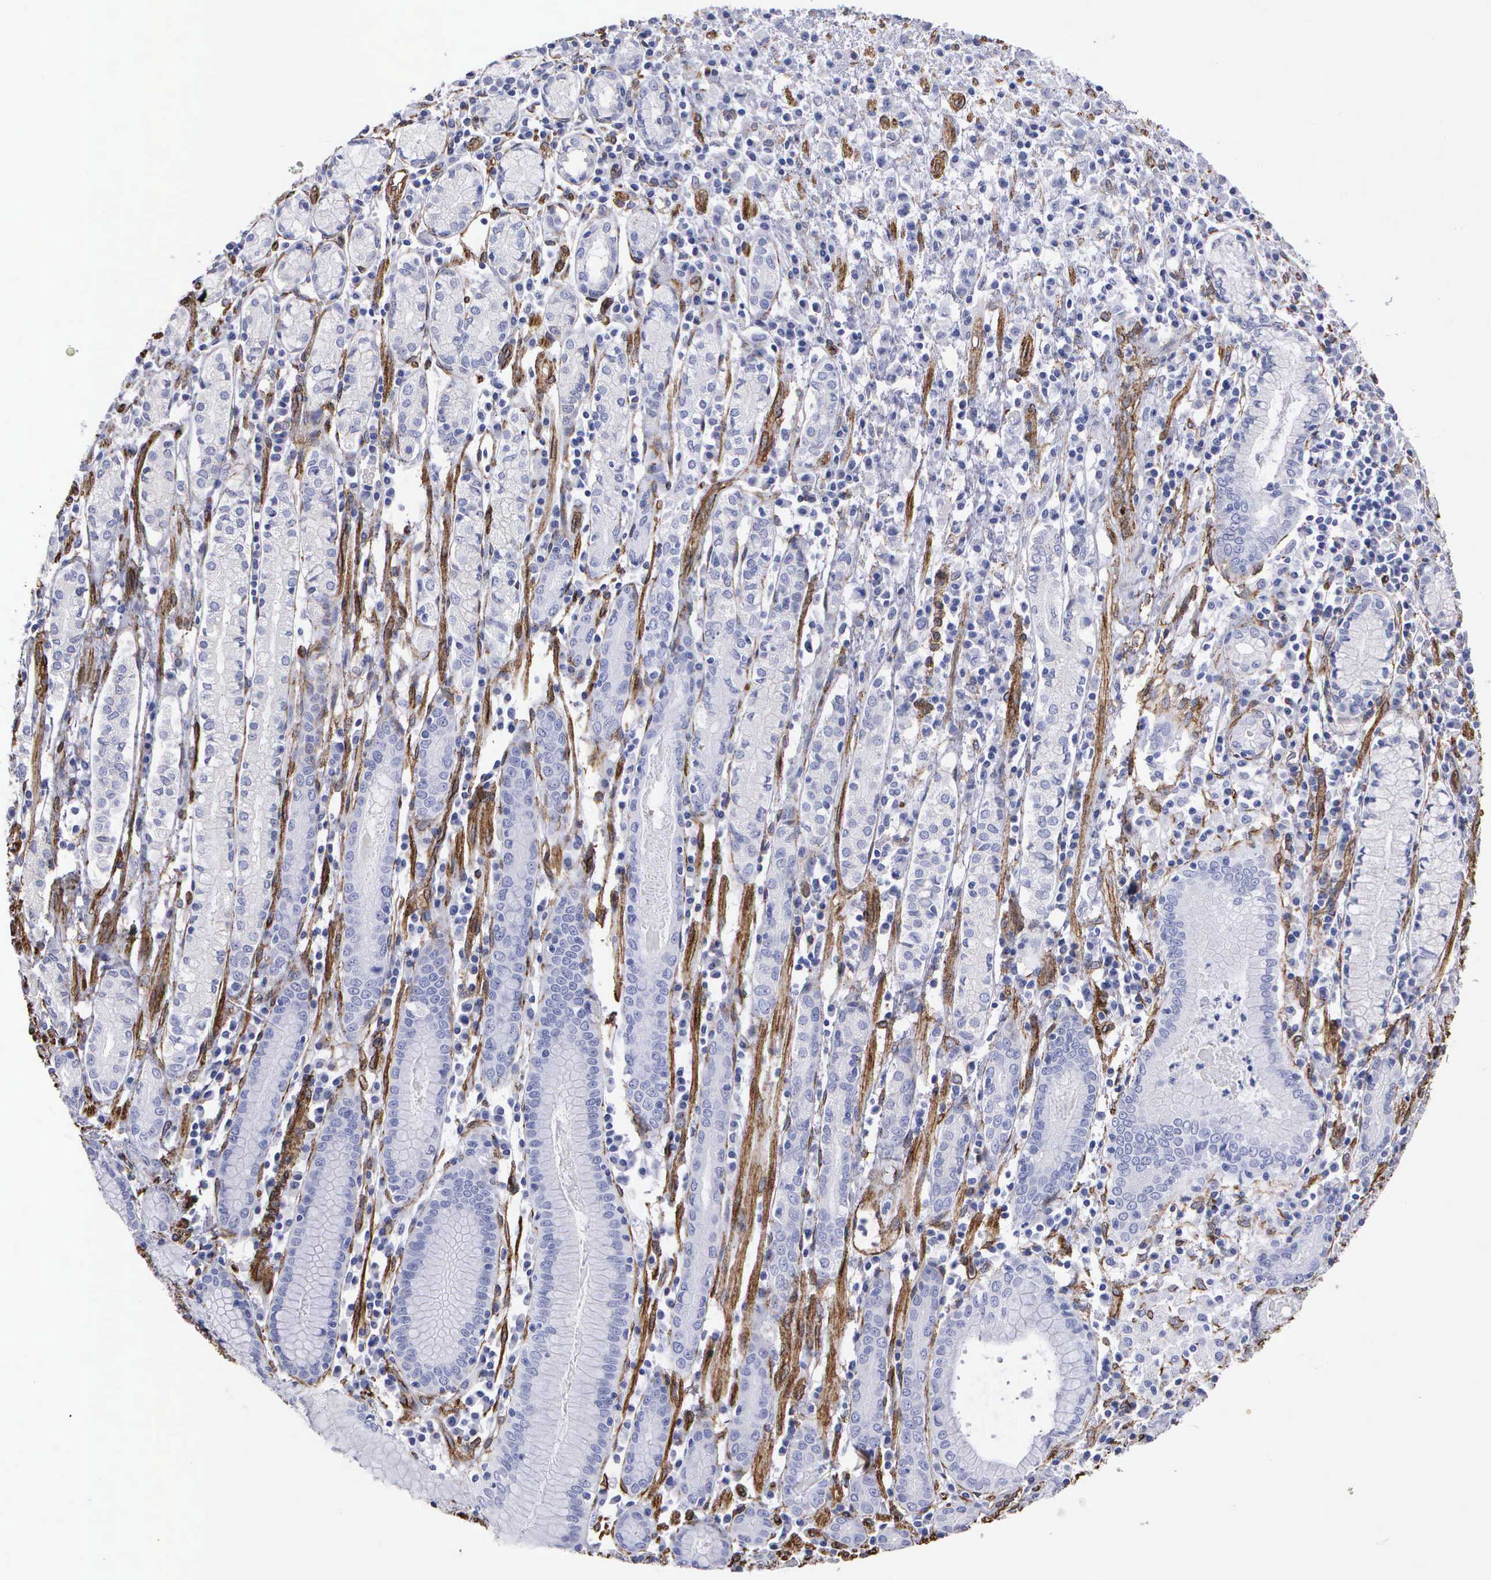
{"staining": {"intensity": "negative", "quantity": "none", "location": "none"}, "tissue": "stomach cancer", "cell_type": "Tumor cells", "image_type": "cancer", "snomed": [{"axis": "morphology", "description": "Adenocarcinoma, NOS"}, {"axis": "topography", "description": "Stomach, lower"}], "caption": "A histopathology image of human stomach cancer is negative for staining in tumor cells. (DAB (3,3'-diaminobenzidine) immunohistochemistry (IHC), high magnification).", "gene": "MAGEB10", "patient": {"sex": "male", "age": 88}}